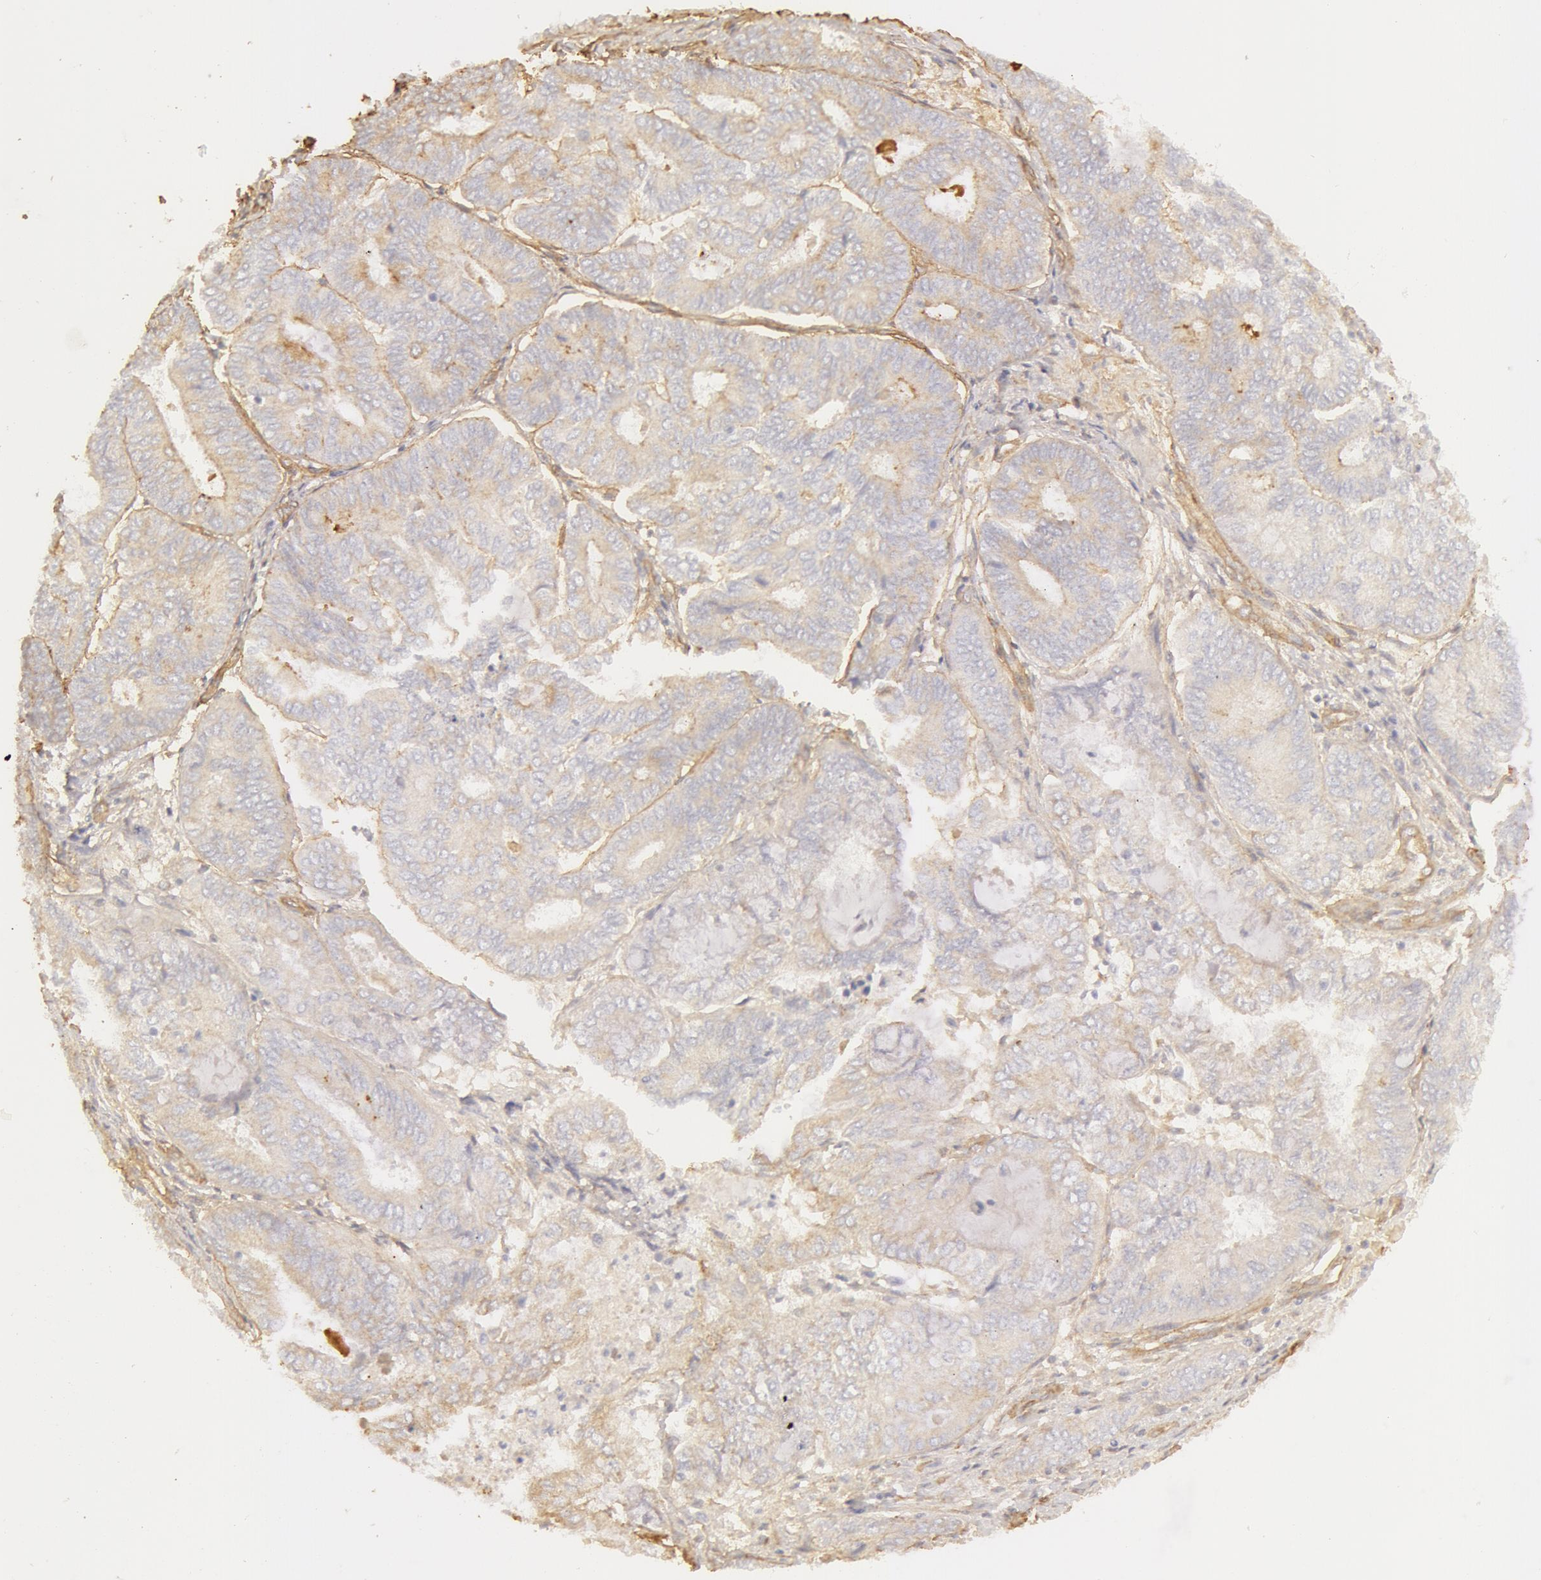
{"staining": {"intensity": "weak", "quantity": "25%-75%", "location": "cytoplasmic/membranous"}, "tissue": "endometrial cancer", "cell_type": "Tumor cells", "image_type": "cancer", "snomed": [{"axis": "morphology", "description": "Adenocarcinoma, NOS"}, {"axis": "topography", "description": "Endometrium"}], "caption": "This micrograph exhibits immunohistochemistry (IHC) staining of human endometrial cancer, with low weak cytoplasmic/membranous staining in about 25%-75% of tumor cells.", "gene": "COL4A1", "patient": {"sex": "female", "age": 59}}